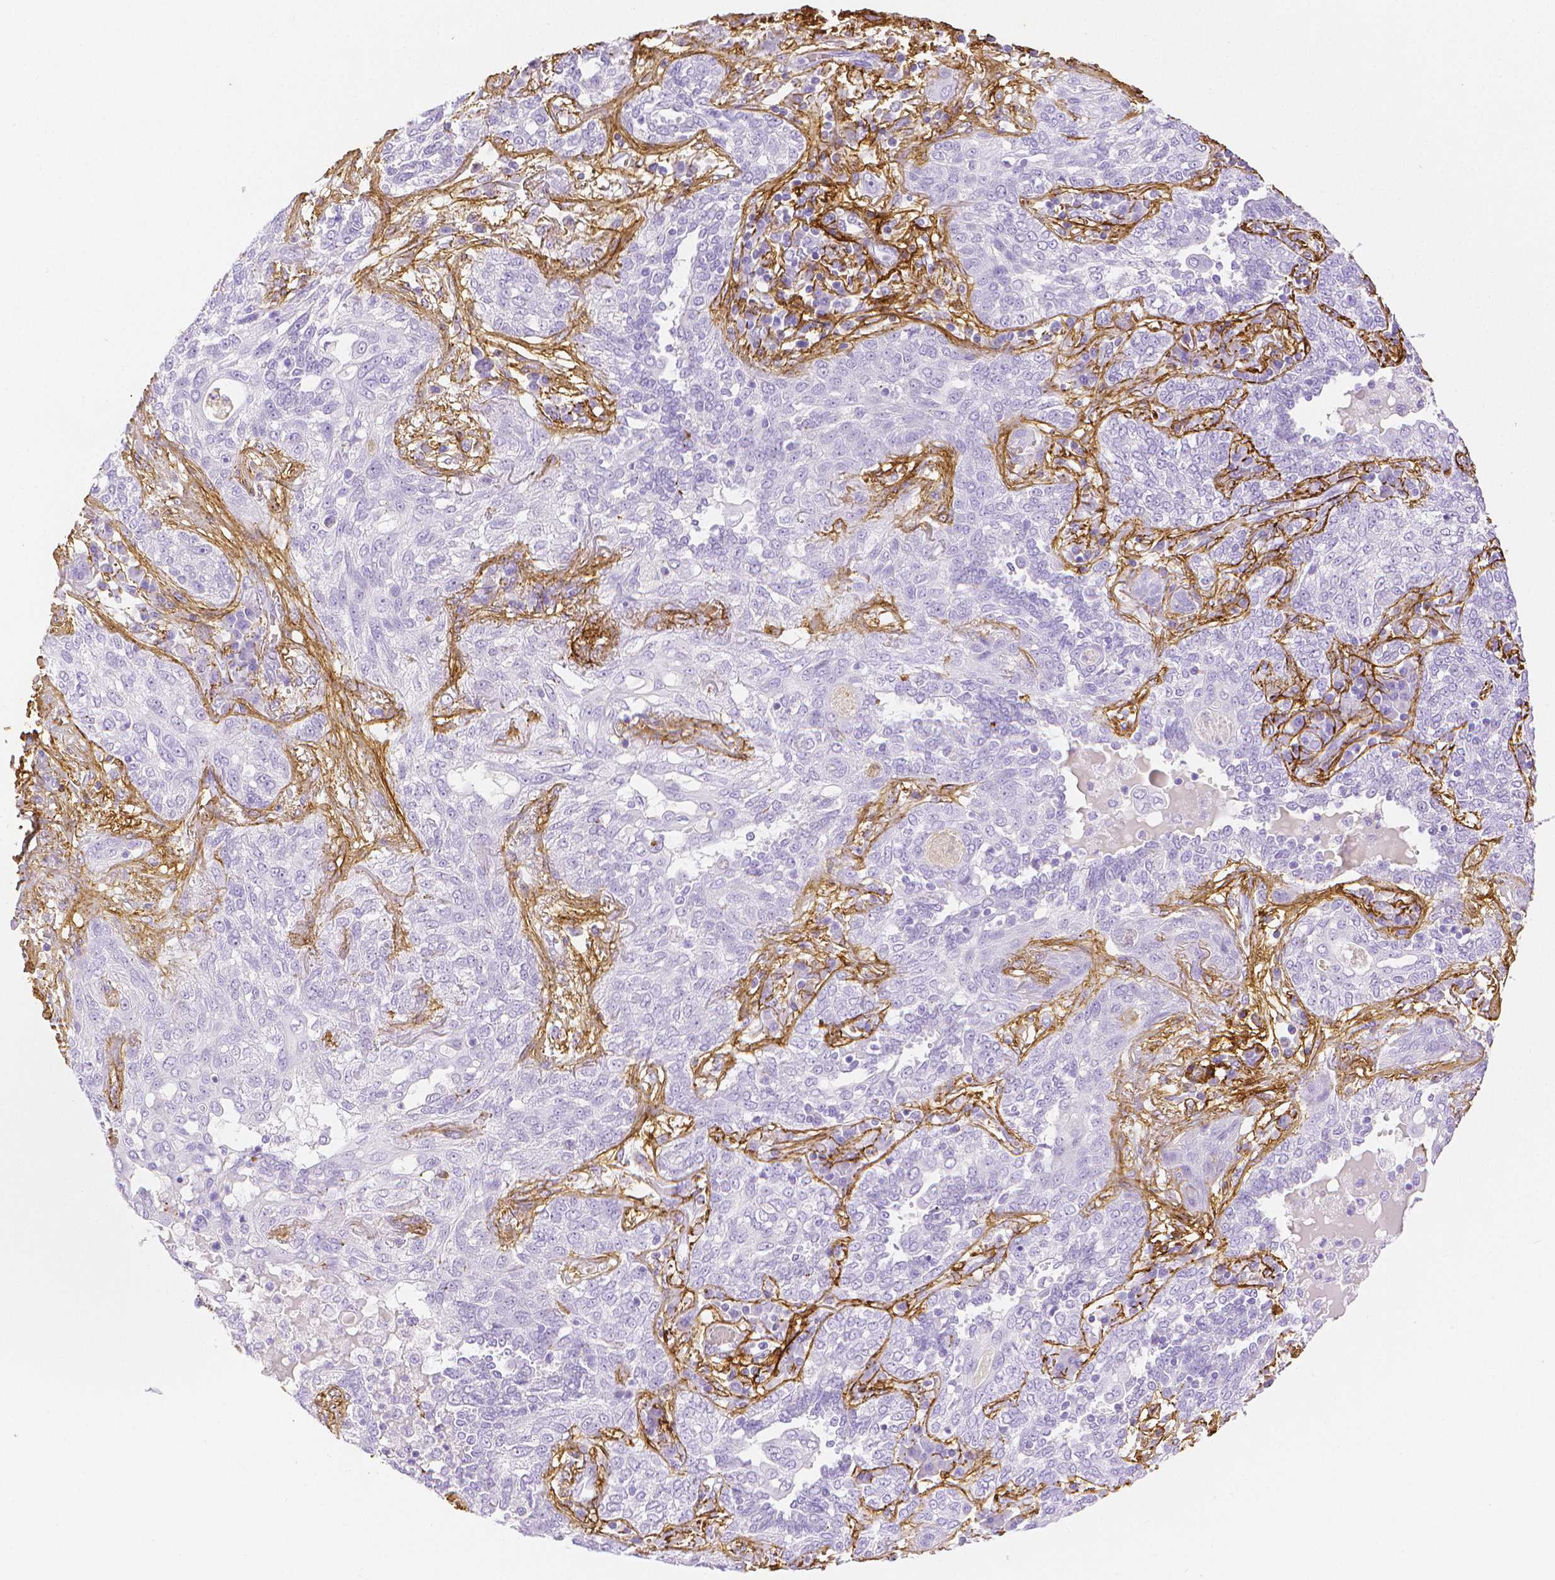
{"staining": {"intensity": "negative", "quantity": "none", "location": "none"}, "tissue": "lung cancer", "cell_type": "Tumor cells", "image_type": "cancer", "snomed": [{"axis": "morphology", "description": "Squamous cell carcinoma, NOS"}, {"axis": "topography", "description": "Lung"}], "caption": "The photomicrograph shows no staining of tumor cells in lung cancer.", "gene": "FBN1", "patient": {"sex": "female", "age": 70}}